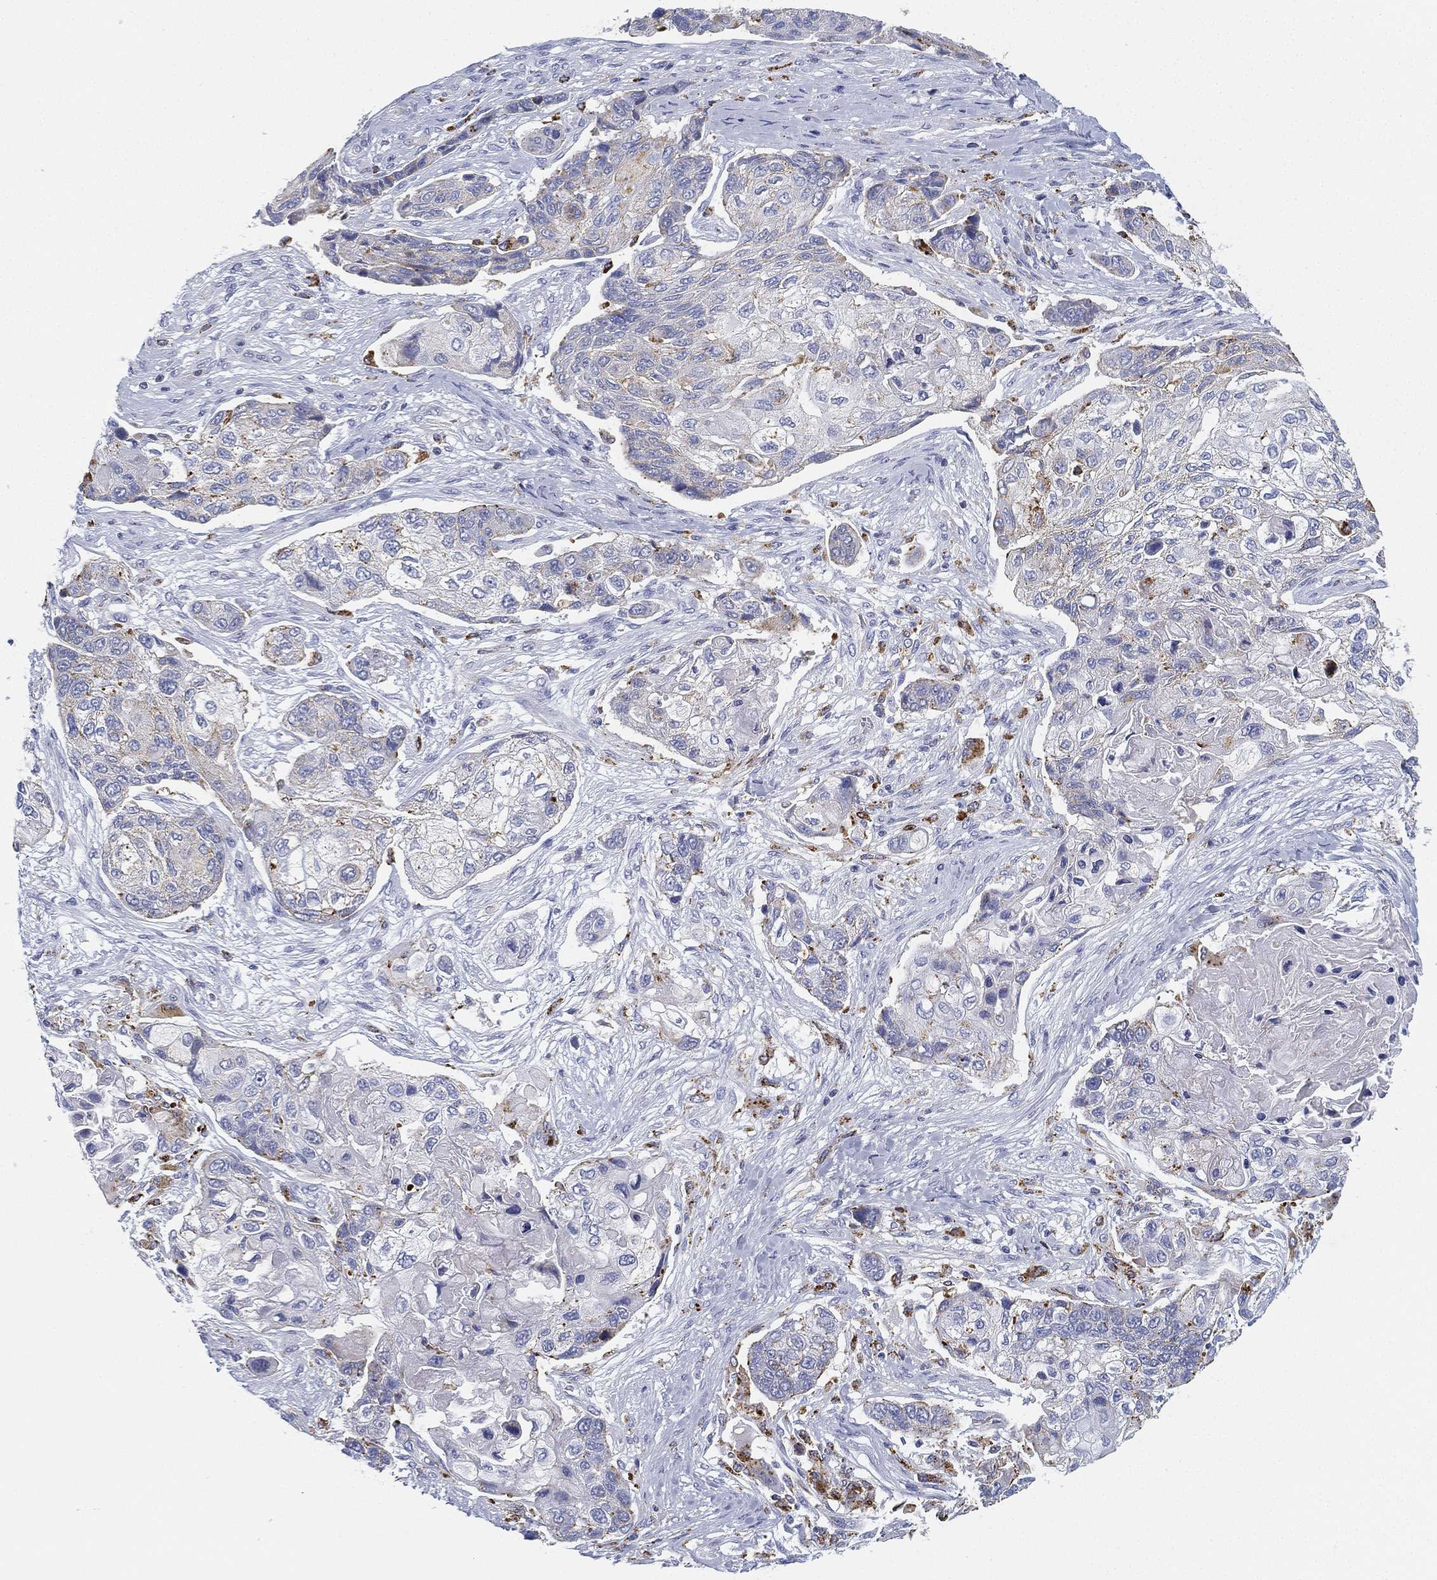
{"staining": {"intensity": "moderate", "quantity": "<25%", "location": "cytoplasmic/membranous"}, "tissue": "lung cancer", "cell_type": "Tumor cells", "image_type": "cancer", "snomed": [{"axis": "morphology", "description": "Squamous cell carcinoma, NOS"}, {"axis": "topography", "description": "Lung"}], "caption": "This photomicrograph demonstrates immunohistochemistry (IHC) staining of human lung cancer (squamous cell carcinoma), with low moderate cytoplasmic/membranous expression in about <25% of tumor cells.", "gene": "NPC2", "patient": {"sex": "male", "age": 69}}